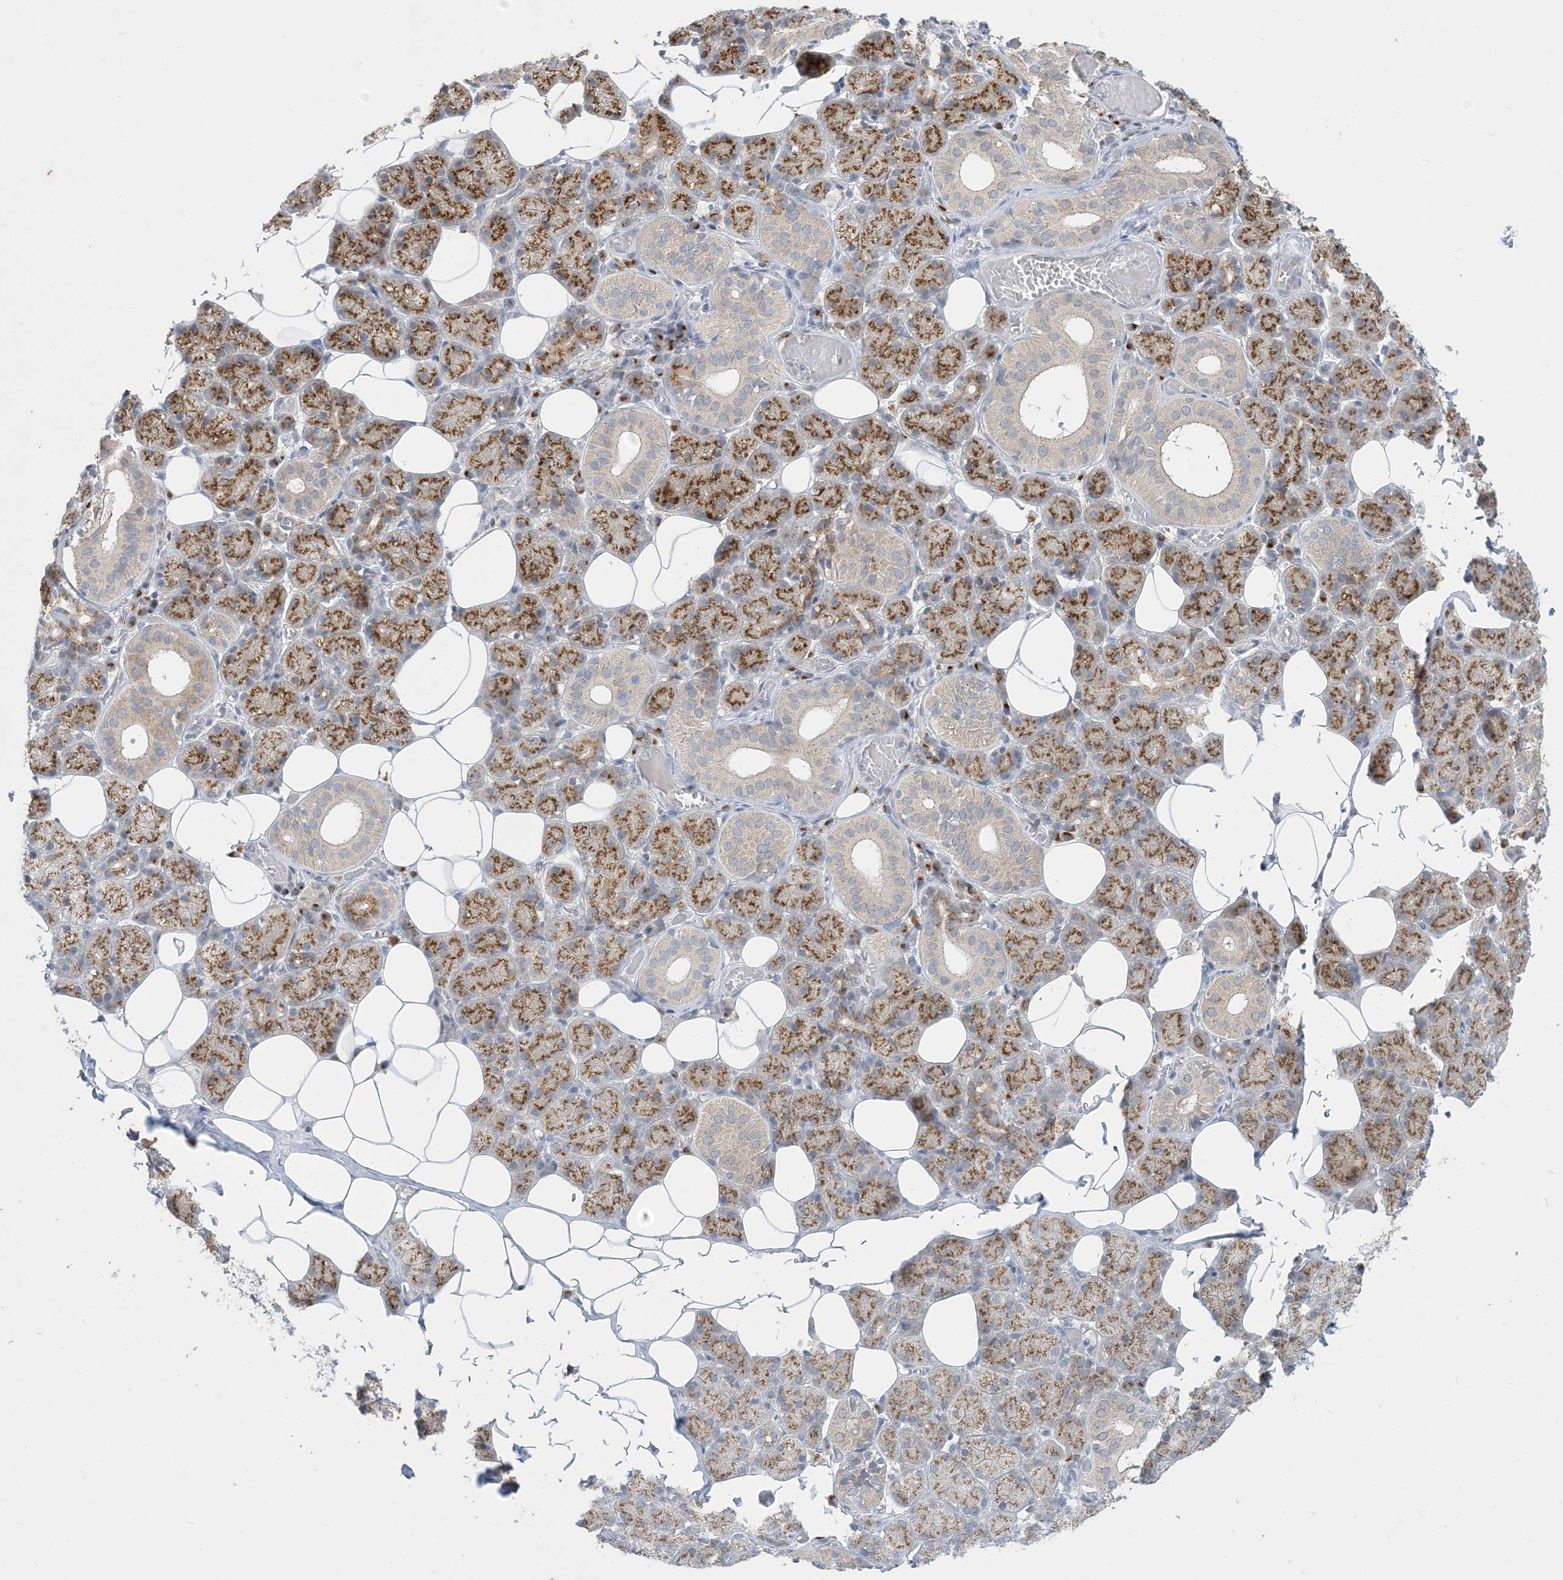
{"staining": {"intensity": "strong", "quantity": ">75%", "location": "cytoplasmic/membranous"}, "tissue": "salivary gland", "cell_type": "Glandular cells", "image_type": "normal", "snomed": [{"axis": "morphology", "description": "Normal tissue, NOS"}, {"axis": "topography", "description": "Salivary gland"}], "caption": "IHC image of unremarkable salivary gland stained for a protein (brown), which demonstrates high levels of strong cytoplasmic/membranous staining in approximately >75% of glandular cells.", "gene": "CCDC14", "patient": {"sex": "female", "age": 33}}